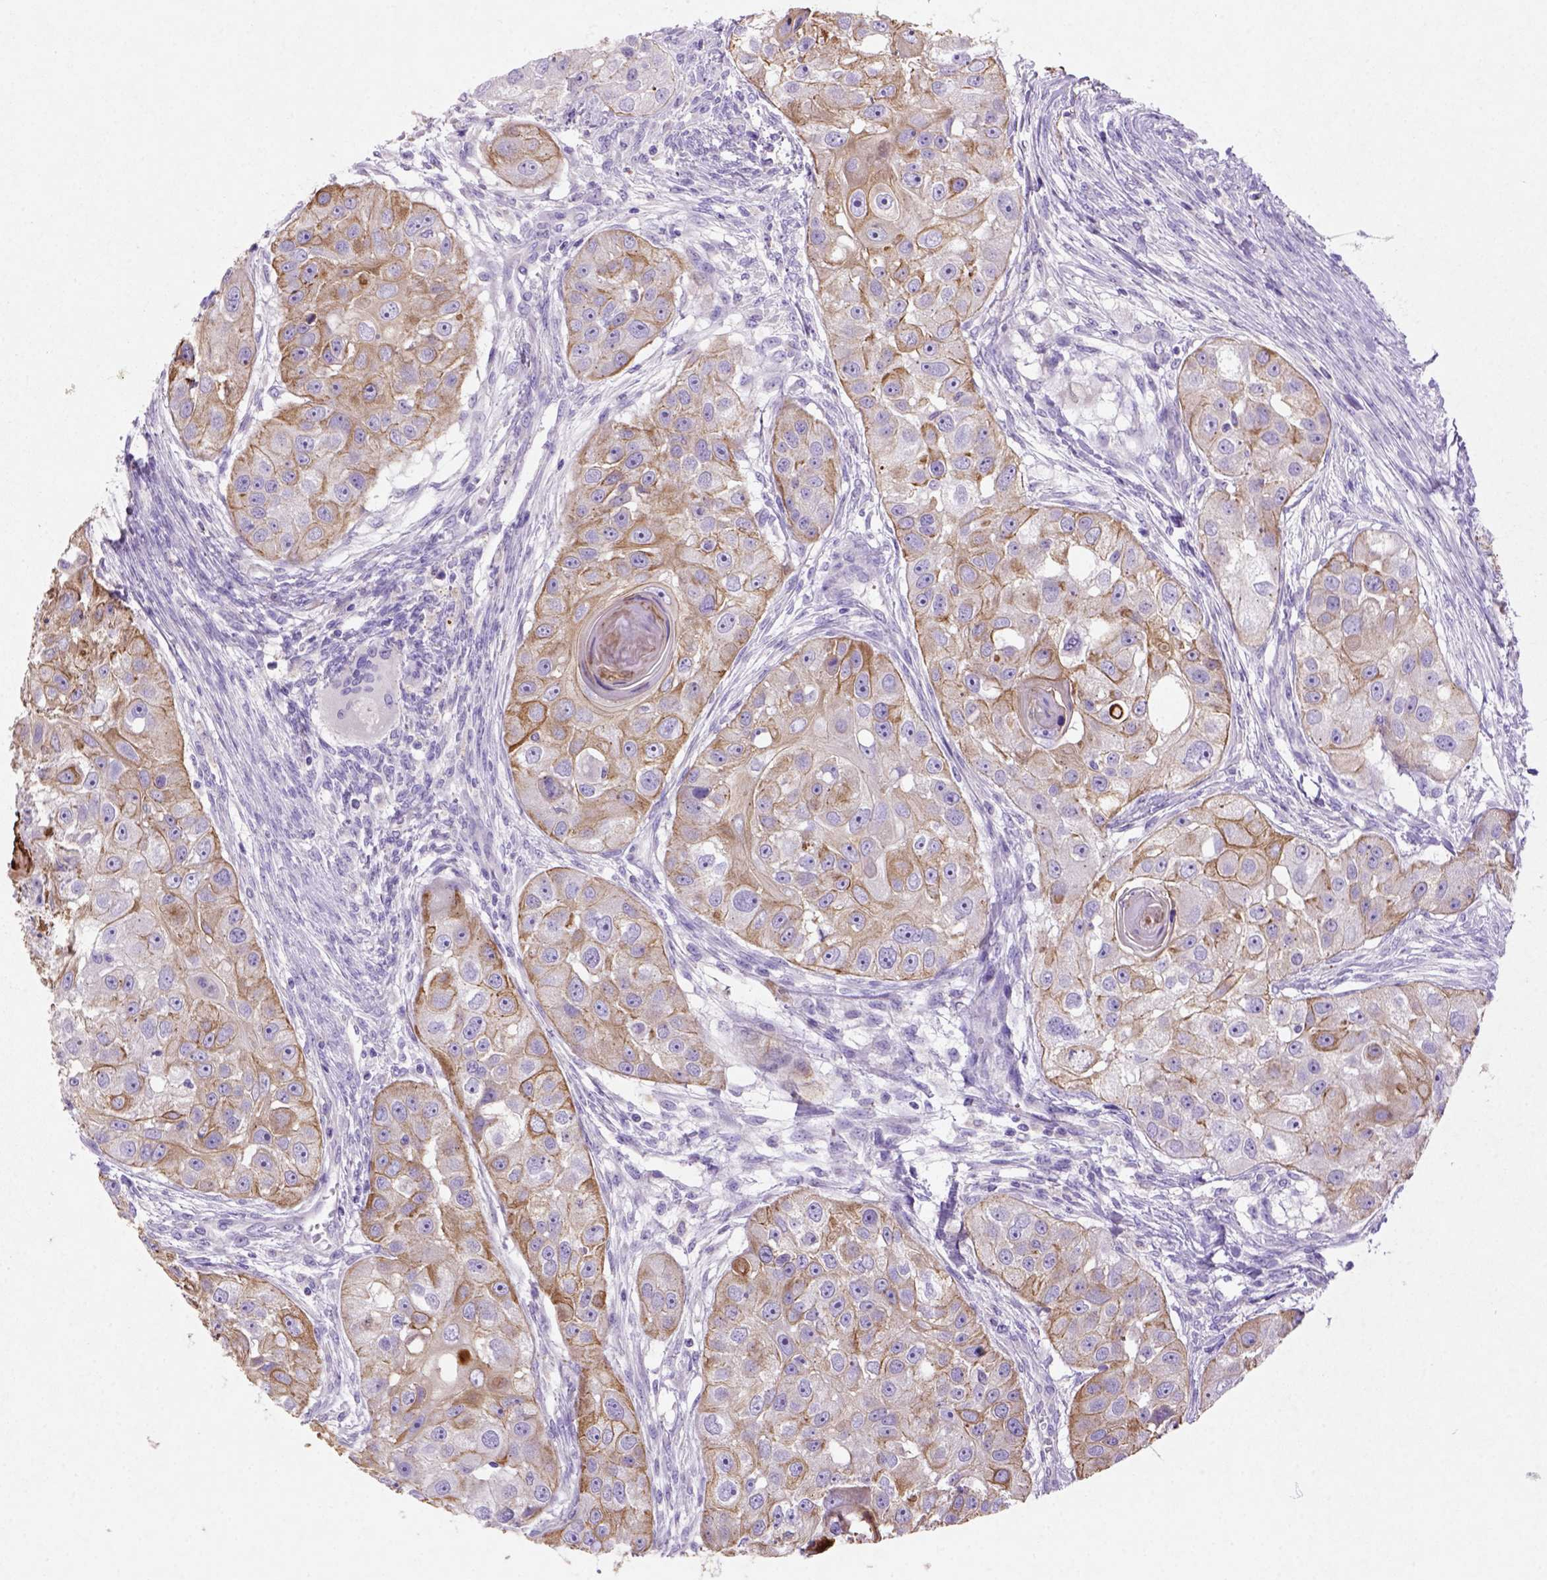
{"staining": {"intensity": "moderate", "quantity": ">75%", "location": "cytoplasmic/membranous"}, "tissue": "head and neck cancer", "cell_type": "Tumor cells", "image_type": "cancer", "snomed": [{"axis": "morphology", "description": "Squamous cell carcinoma, NOS"}, {"axis": "topography", "description": "Head-Neck"}], "caption": "Human head and neck squamous cell carcinoma stained with a brown dye exhibits moderate cytoplasmic/membranous positive expression in about >75% of tumor cells.", "gene": "NUDT2", "patient": {"sex": "male", "age": 51}}